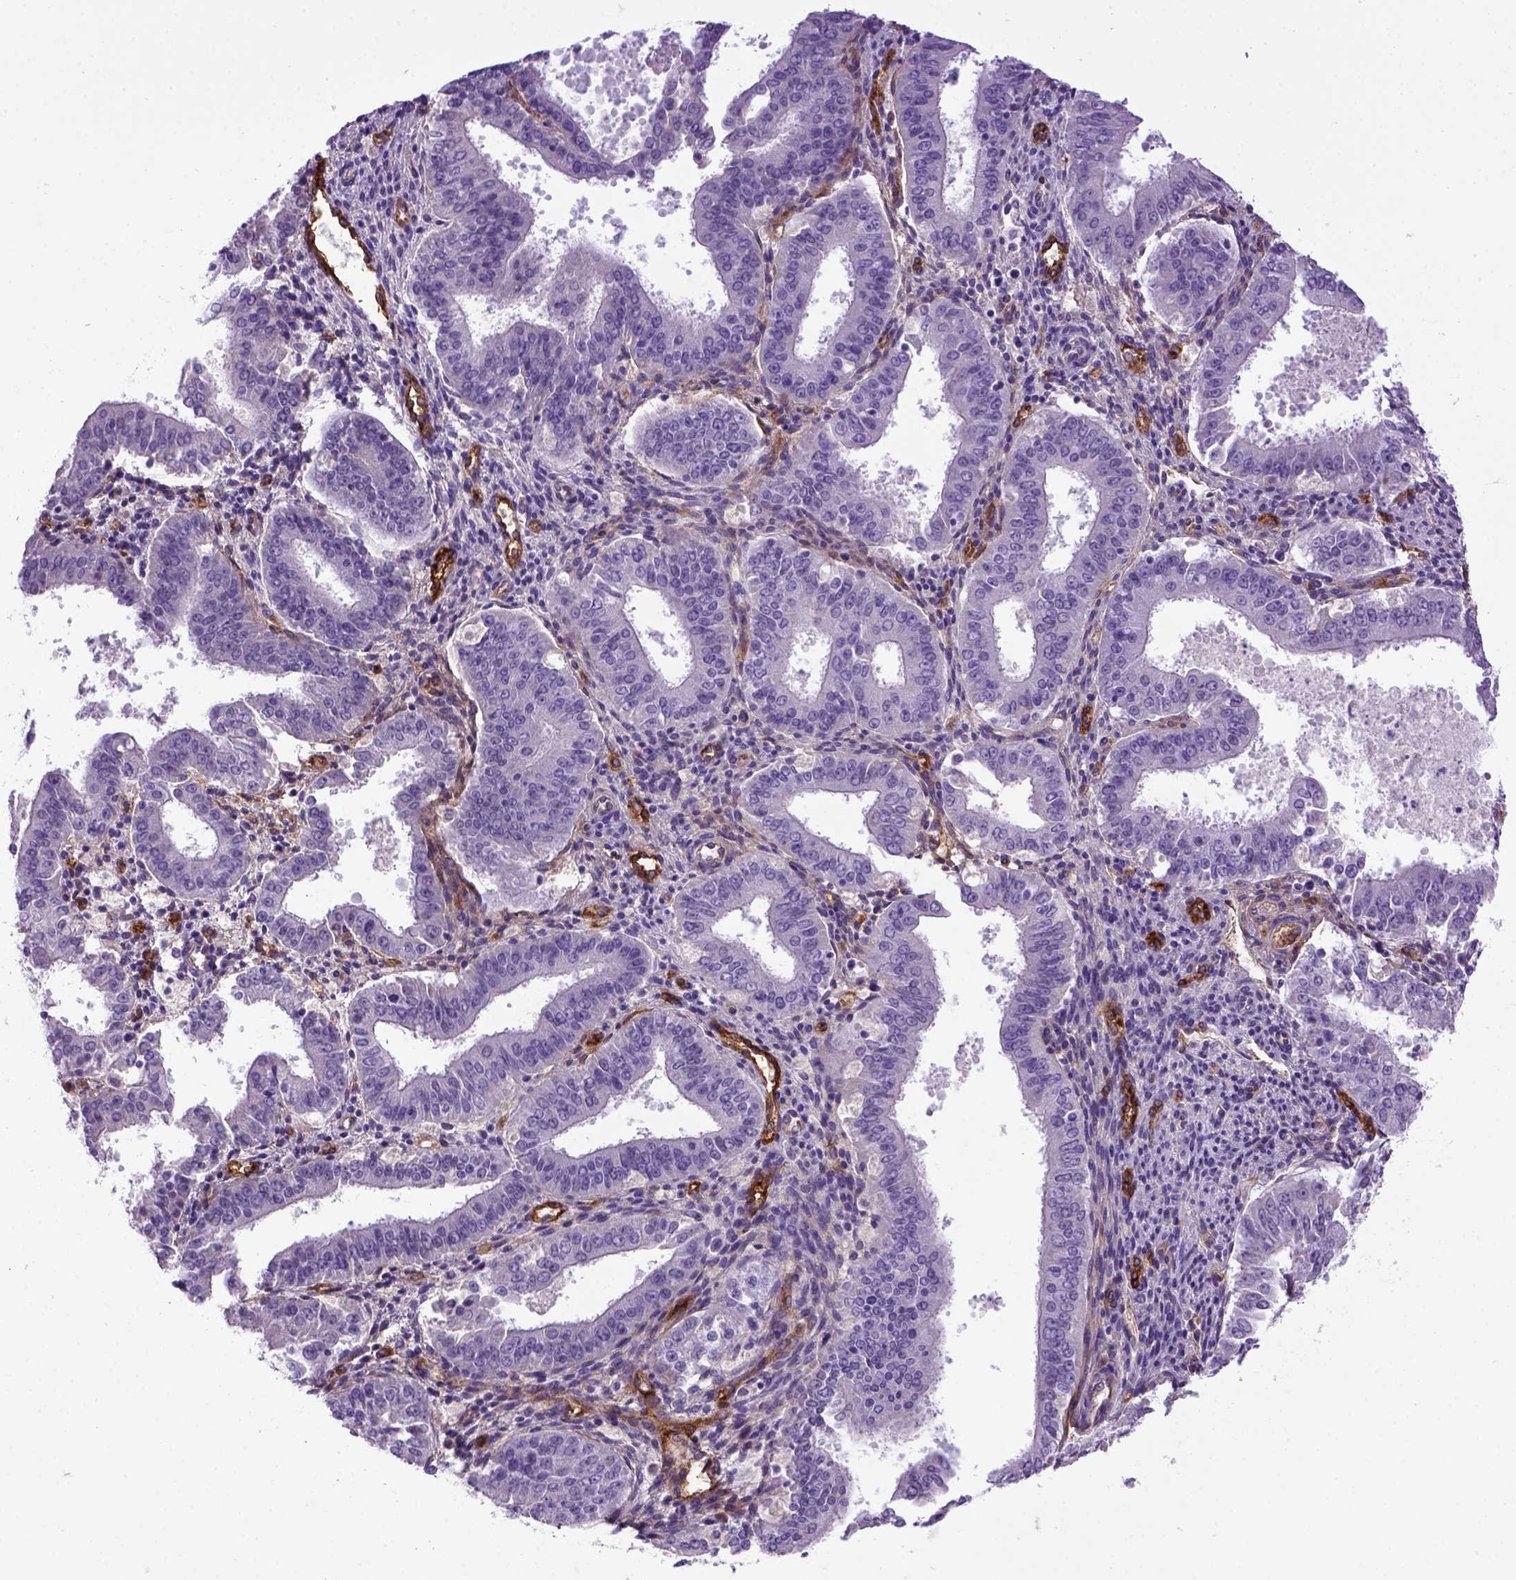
{"staining": {"intensity": "negative", "quantity": "none", "location": "none"}, "tissue": "ovarian cancer", "cell_type": "Tumor cells", "image_type": "cancer", "snomed": [{"axis": "morphology", "description": "Carcinoma, endometroid"}, {"axis": "topography", "description": "Ovary"}], "caption": "The image reveals no significant staining in tumor cells of endometroid carcinoma (ovarian).", "gene": "ENG", "patient": {"sex": "female", "age": 42}}